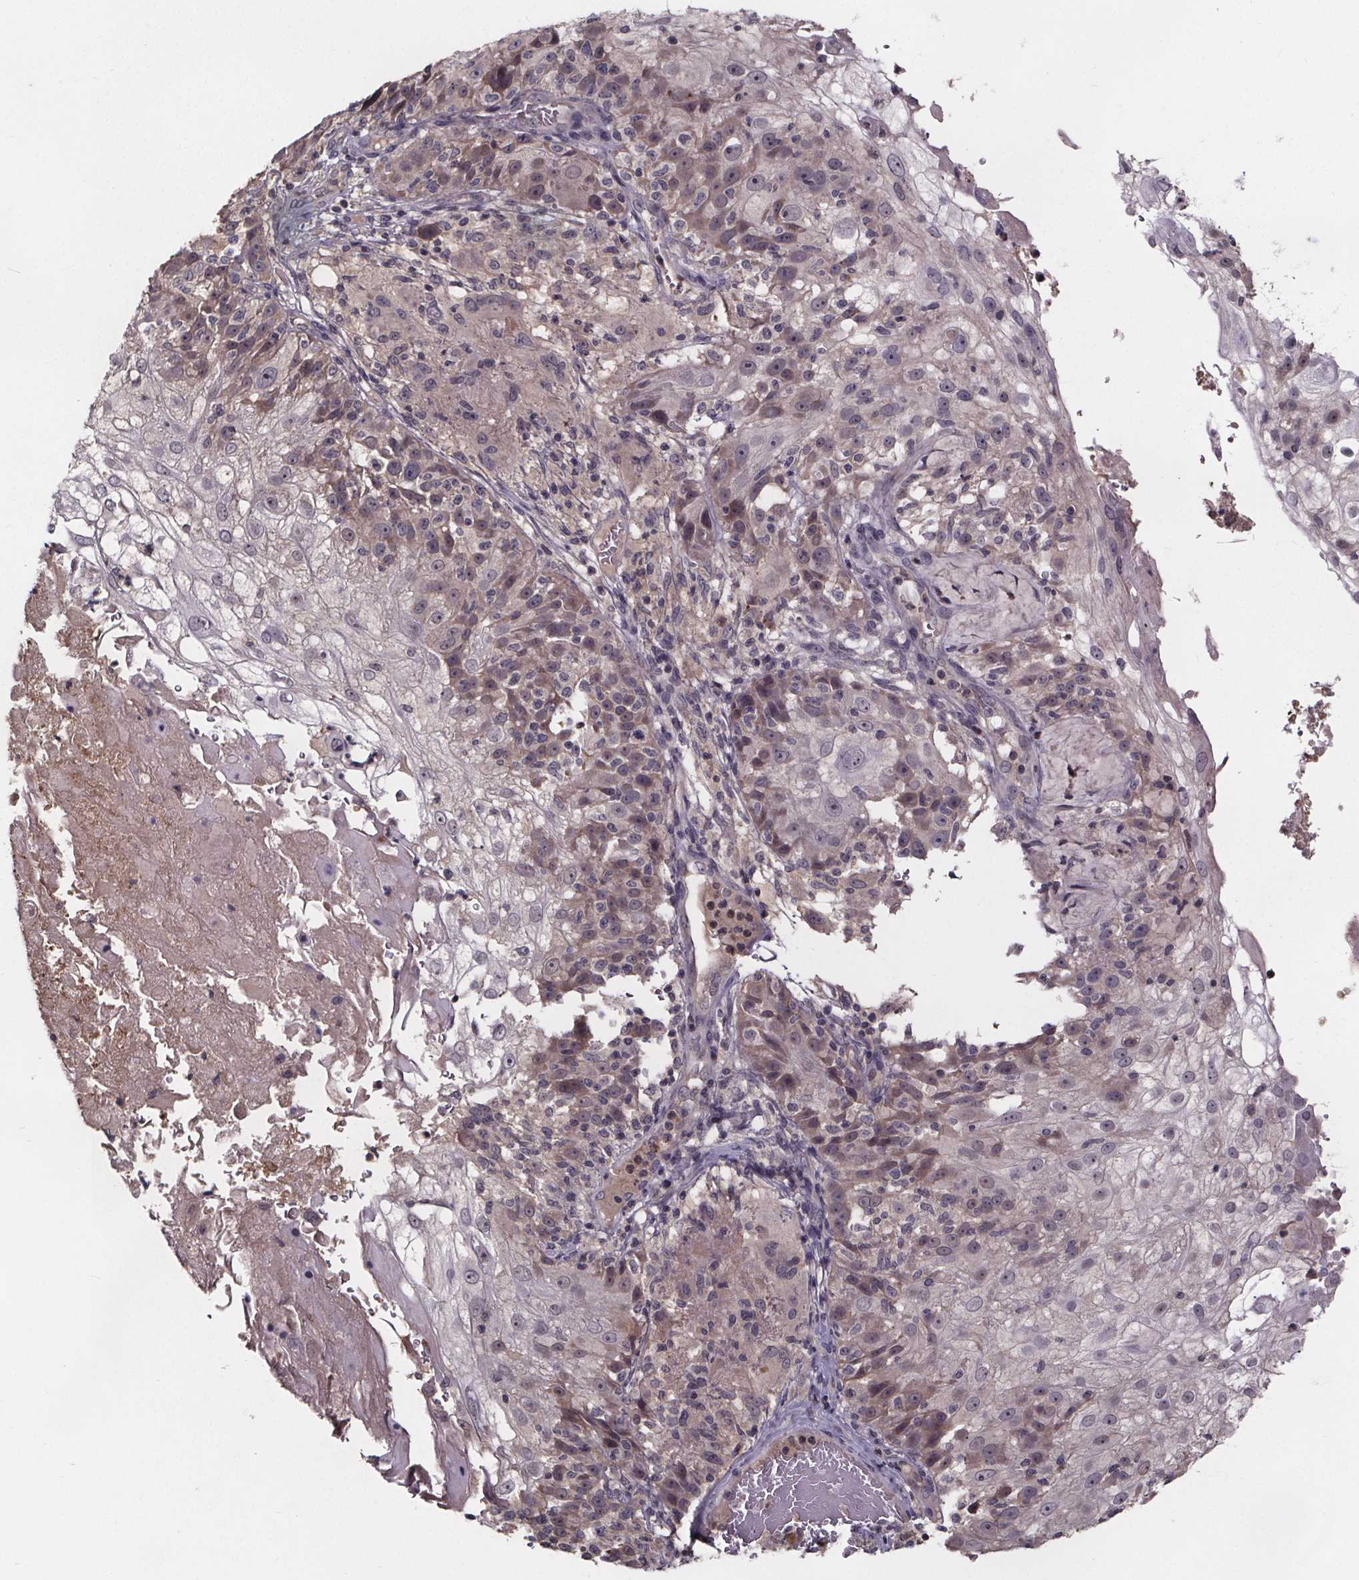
{"staining": {"intensity": "weak", "quantity": "<25%", "location": "cytoplasmic/membranous"}, "tissue": "skin cancer", "cell_type": "Tumor cells", "image_type": "cancer", "snomed": [{"axis": "morphology", "description": "Normal tissue, NOS"}, {"axis": "morphology", "description": "Squamous cell carcinoma, NOS"}, {"axis": "topography", "description": "Skin"}], "caption": "Skin cancer was stained to show a protein in brown. There is no significant staining in tumor cells.", "gene": "SMIM1", "patient": {"sex": "female", "age": 83}}